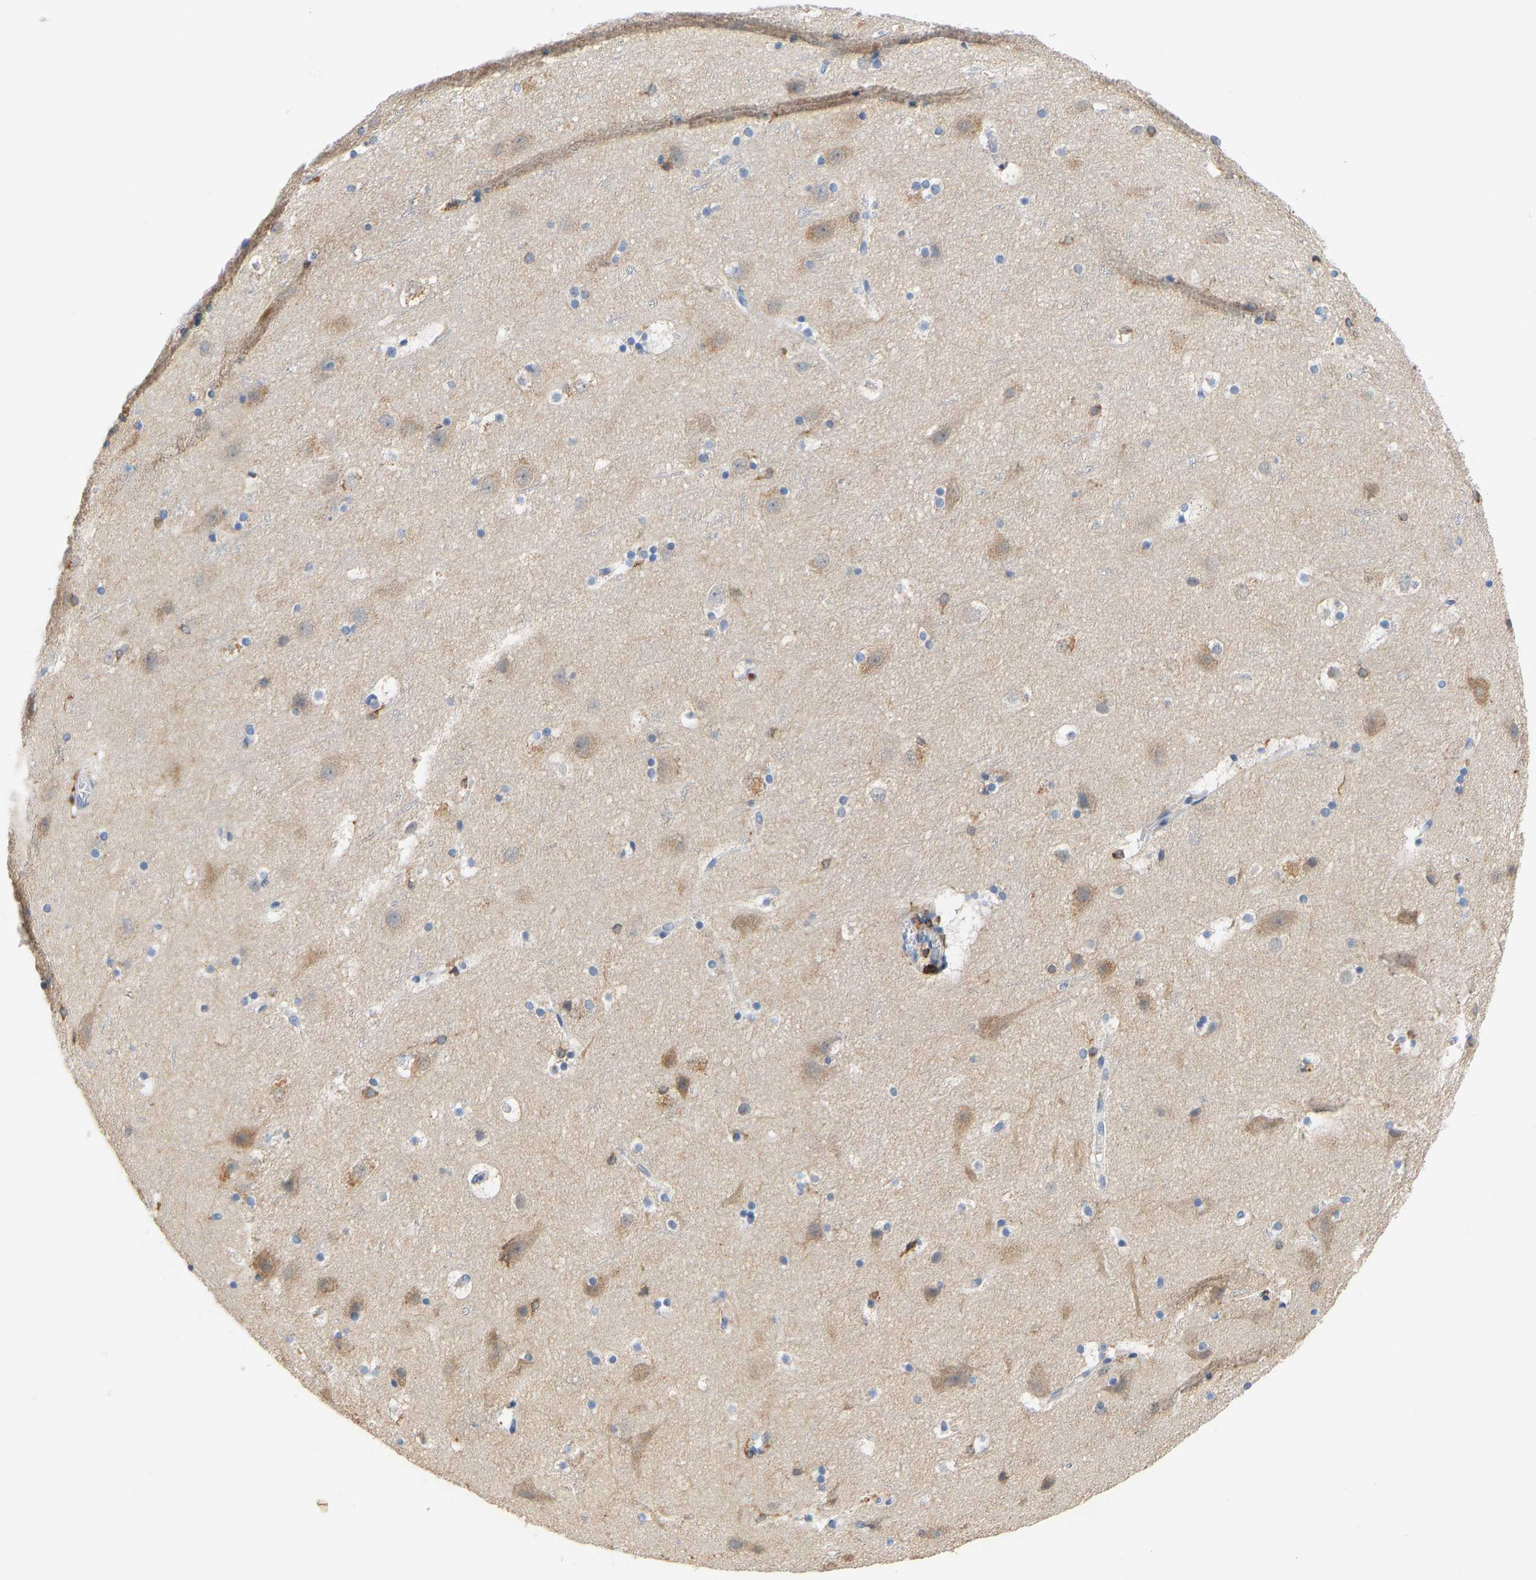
{"staining": {"intensity": "negative", "quantity": "none", "location": "none"}, "tissue": "cerebral cortex", "cell_type": "Endothelial cells", "image_type": "normal", "snomed": [{"axis": "morphology", "description": "Normal tissue, NOS"}, {"axis": "topography", "description": "Cerebral cortex"}], "caption": "Protein analysis of benign cerebral cortex displays no significant expression in endothelial cells. Brightfield microscopy of immunohistochemistry stained with DAB (brown) and hematoxylin (blue), captured at high magnification.", "gene": "EVL", "patient": {"sex": "male", "age": 45}}